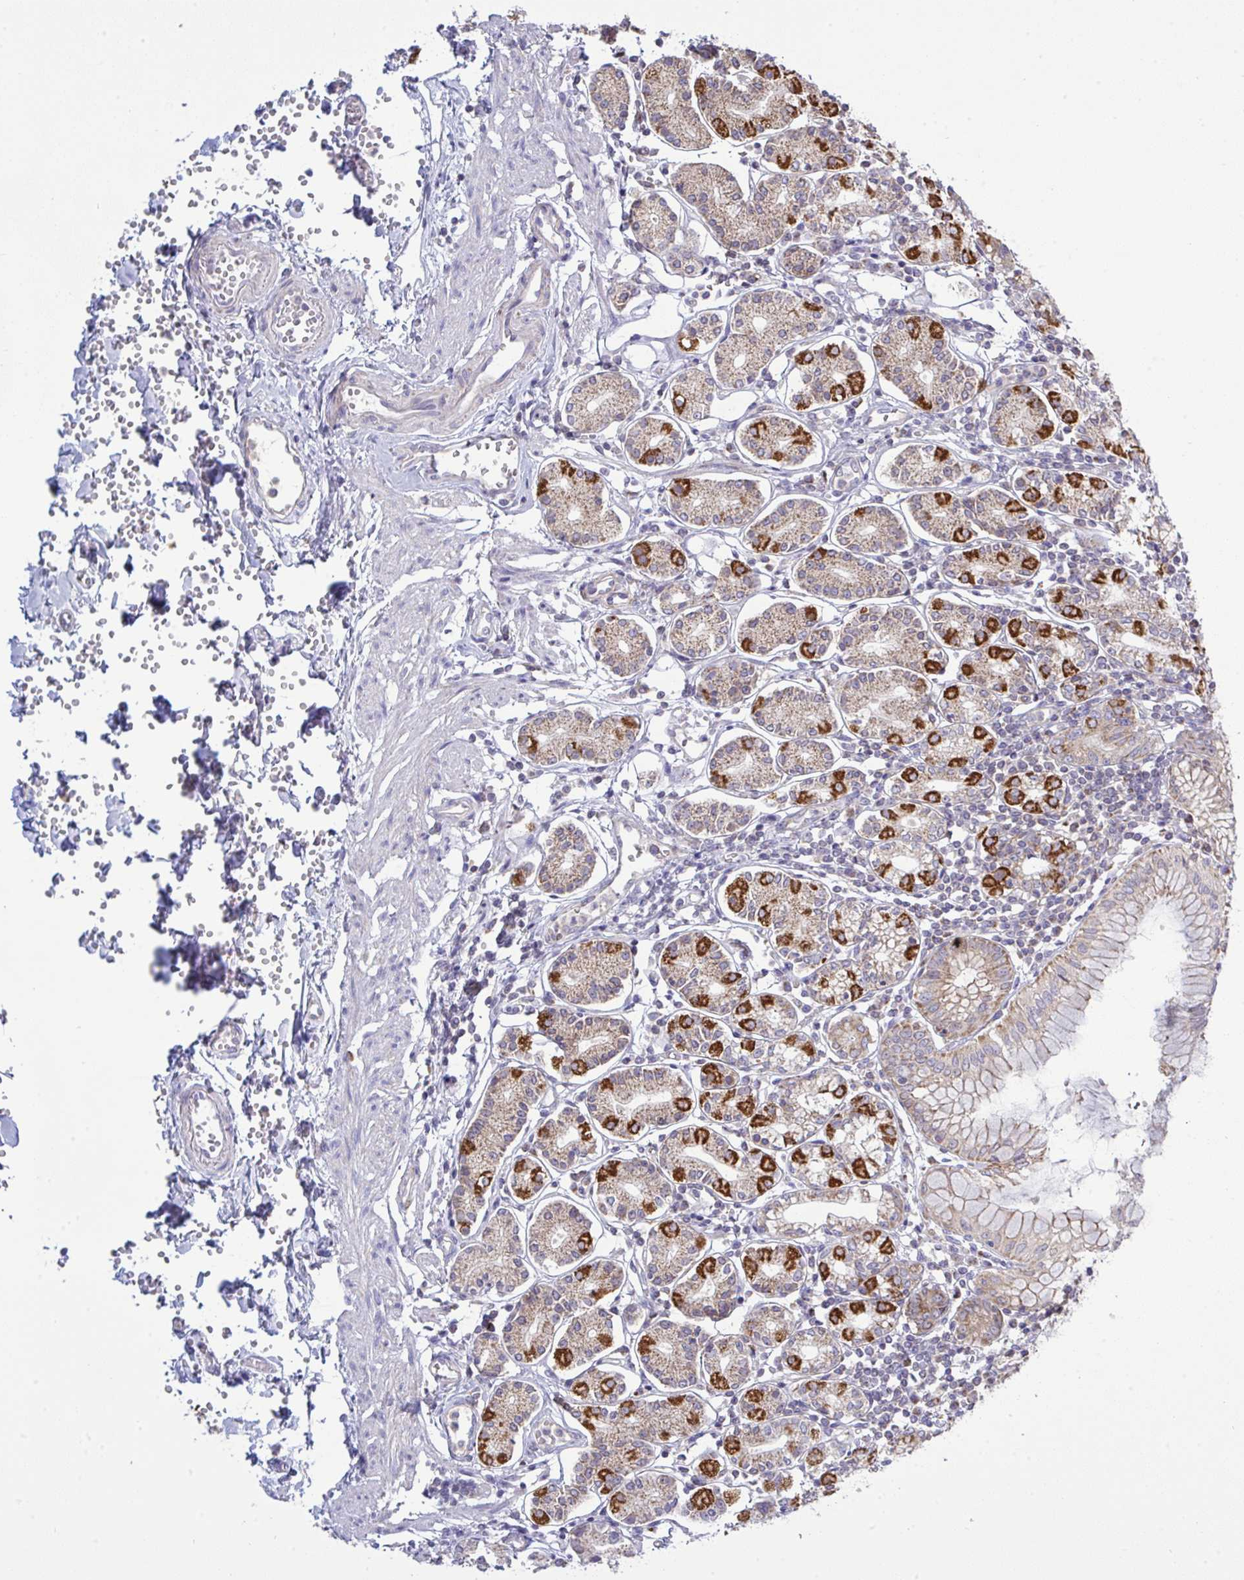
{"staining": {"intensity": "strong", "quantity": "25%-75%", "location": "cytoplasmic/membranous"}, "tissue": "stomach", "cell_type": "Glandular cells", "image_type": "normal", "snomed": [{"axis": "morphology", "description": "Normal tissue, NOS"}, {"axis": "topography", "description": "Stomach"}], "caption": "IHC (DAB (3,3'-diaminobenzidine)) staining of normal stomach demonstrates strong cytoplasmic/membranous protein staining in about 25%-75% of glandular cells.", "gene": "NDUFA7", "patient": {"sex": "female", "age": 62}}